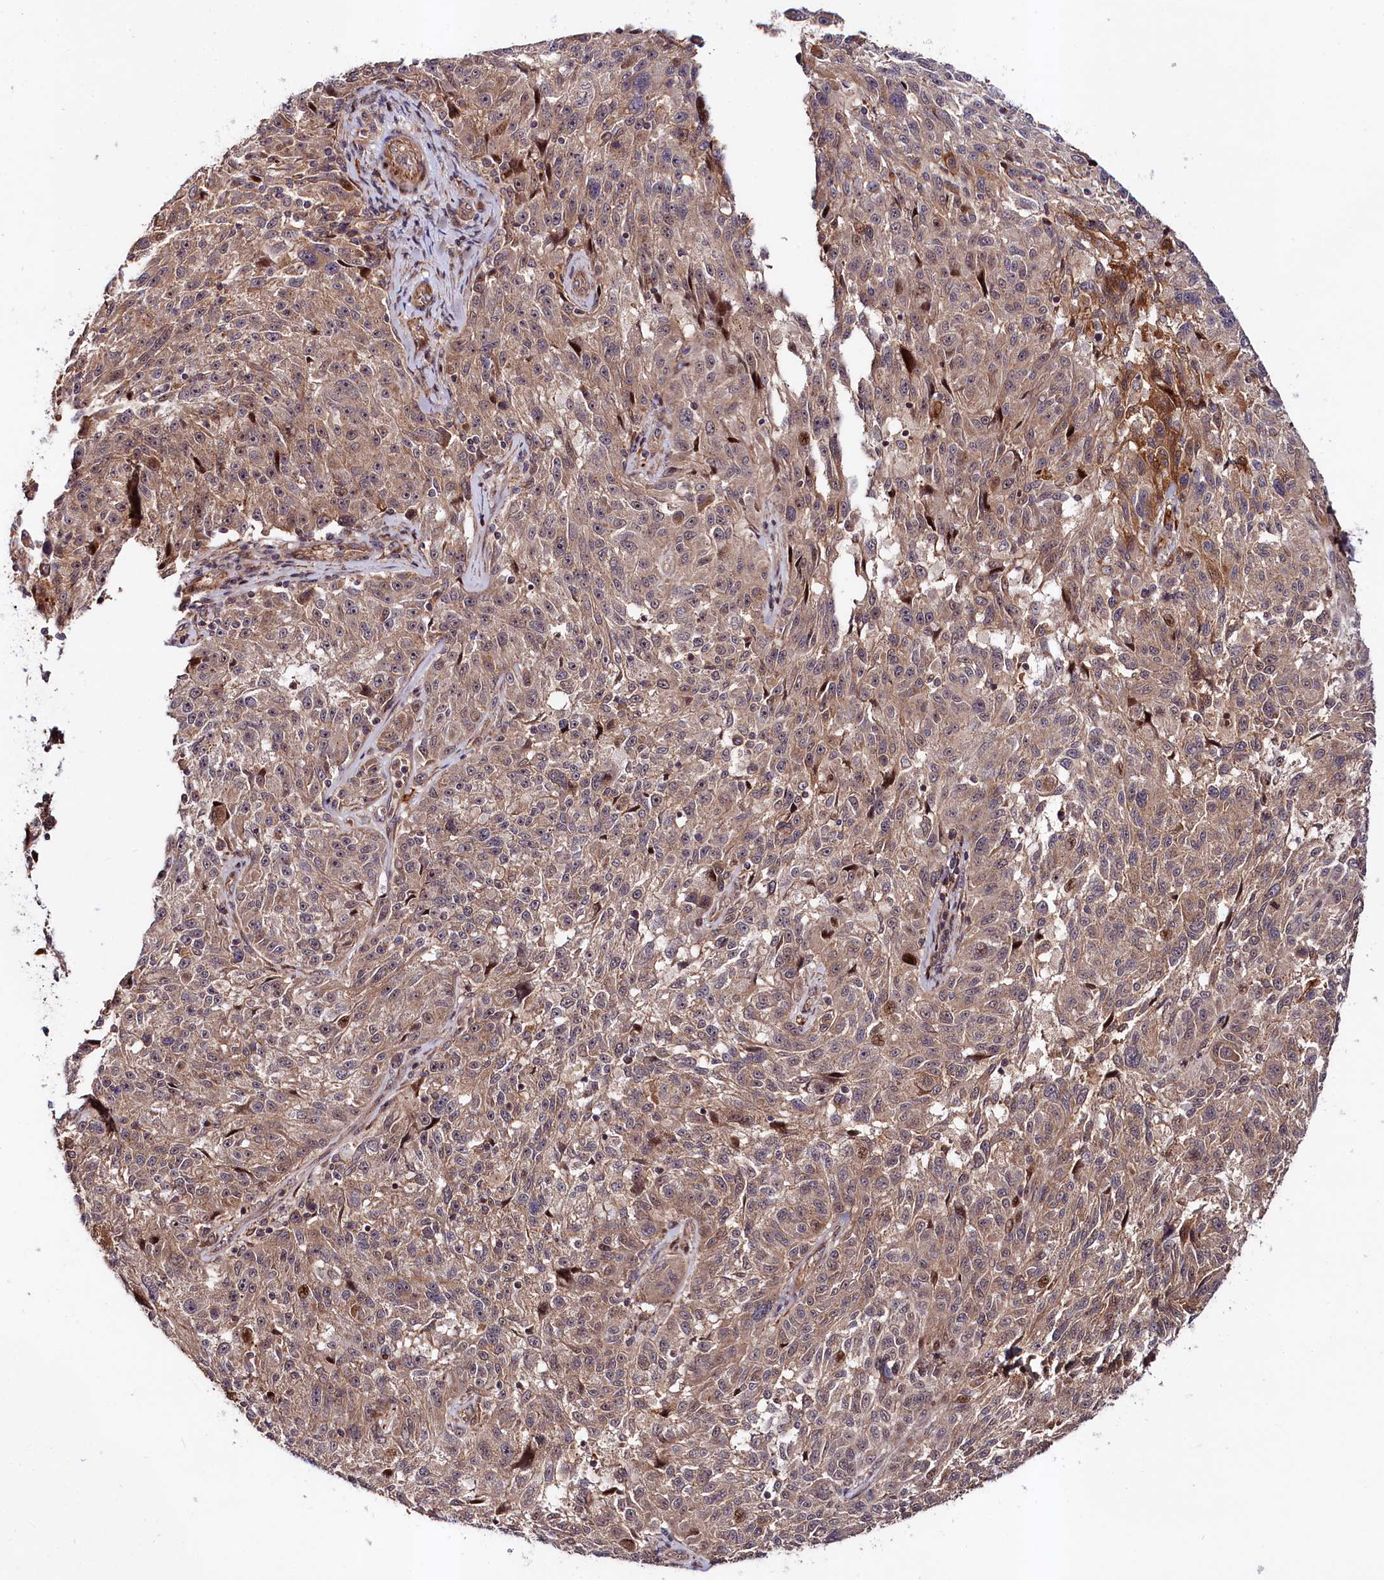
{"staining": {"intensity": "weak", "quantity": ">75%", "location": "cytoplasmic/membranous,nuclear"}, "tissue": "melanoma", "cell_type": "Tumor cells", "image_type": "cancer", "snomed": [{"axis": "morphology", "description": "Malignant melanoma, NOS"}, {"axis": "topography", "description": "Skin"}], "caption": "Malignant melanoma stained with a brown dye demonstrates weak cytoplasmic/membranous and nuclear positive staining in about >75% of tumor cells.", "gene": "NEDD1", "patient": {"sex": "male", "age": 53}}